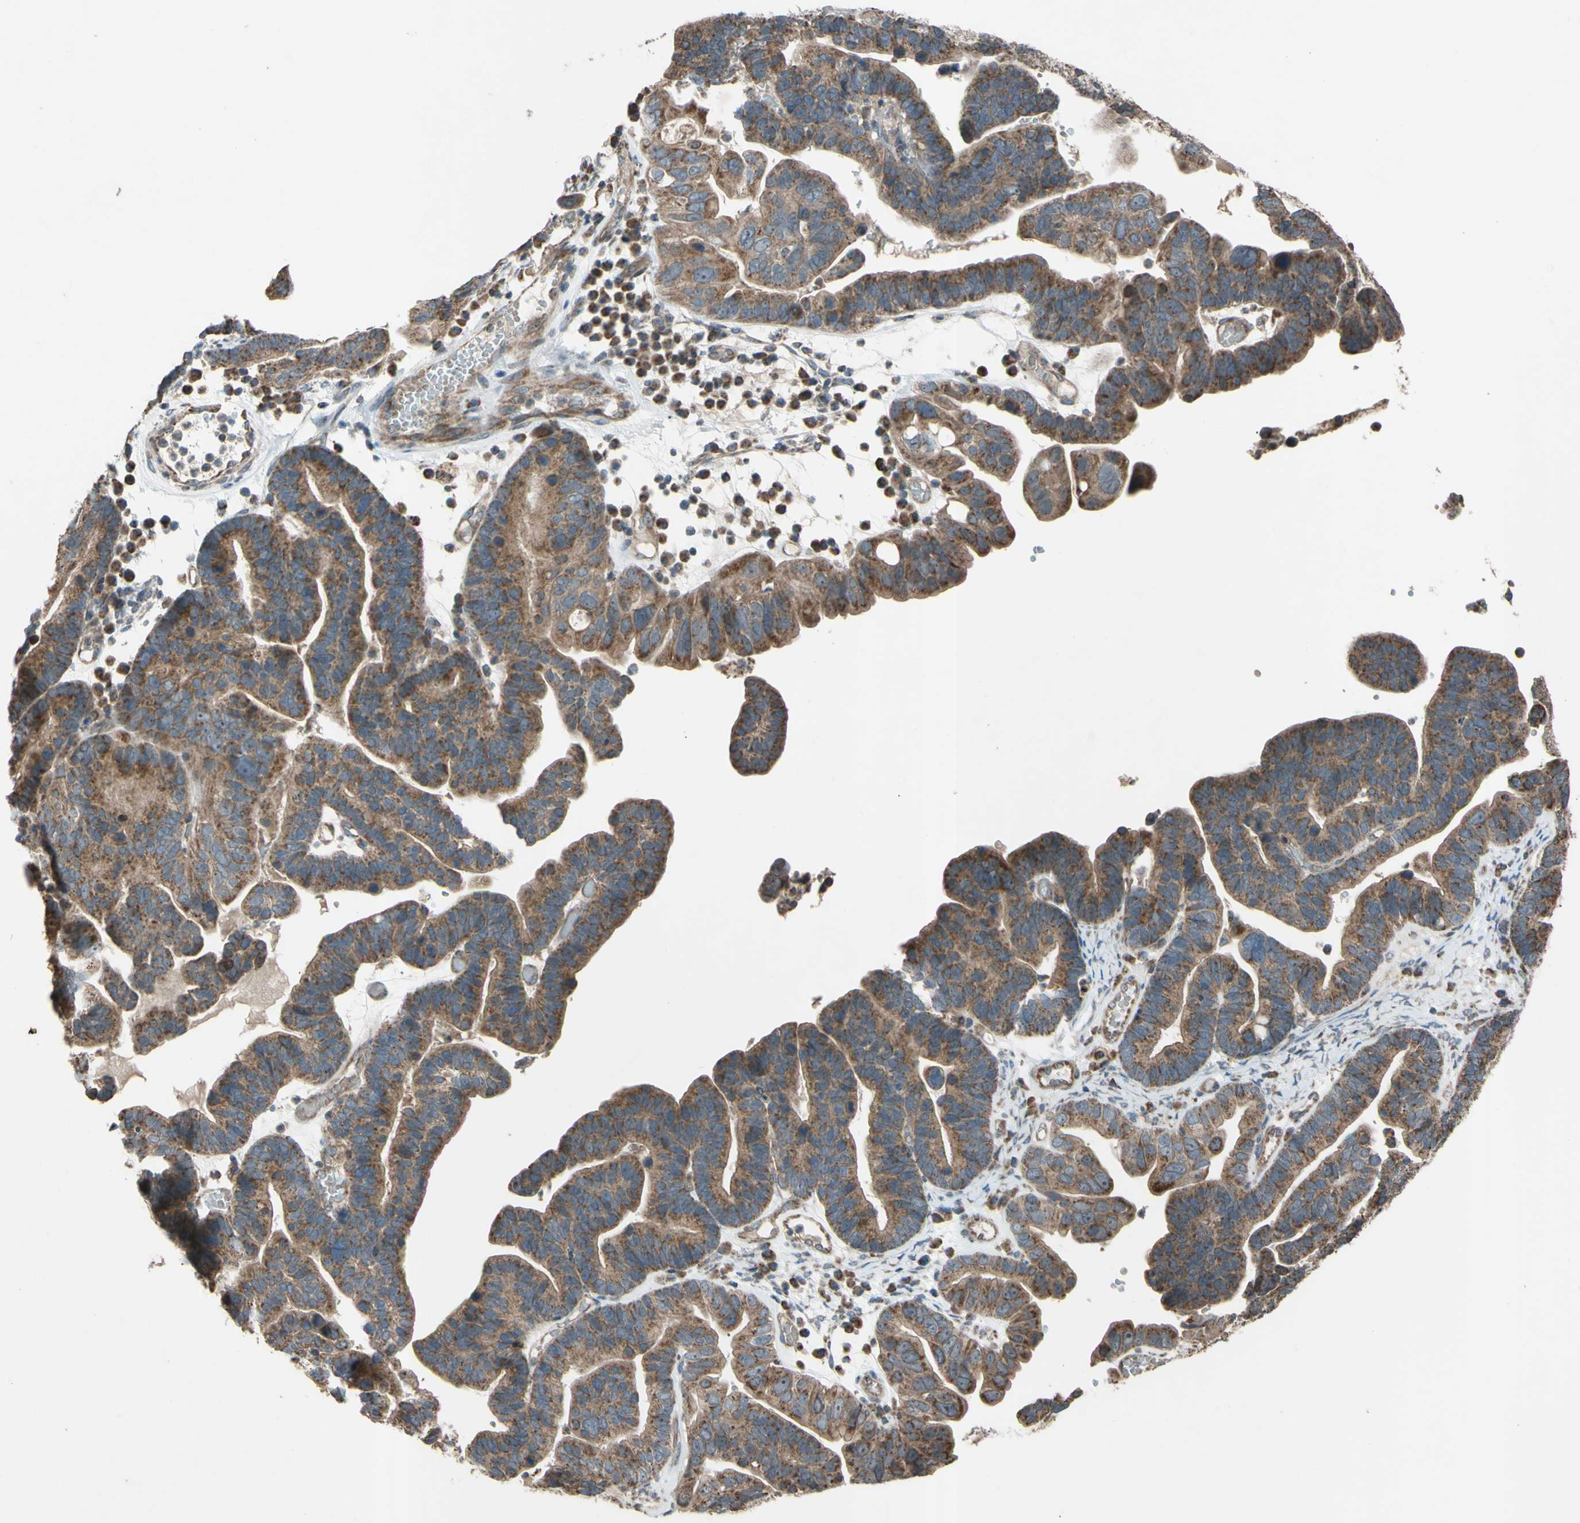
{"staining": {"intensity": "moderate", "quantity": ">75%", "location": "cytoplasmic/membranous"}, "tissue": "ovarian cancer", "cell_type": "Tumor cells", "image_type": "cancer", "snomed": [{"axis": "morphology", "description": "Cystadenocarcinoma, serous, NOS"}, {"axis": "topography", "description": "Ovary"}], "caption": "This photomicrograph displays IHC staining of ovarian serous cystadenocarcinoma, with medium moderate cytoplasmic/membranous expression in about >75% of tumor cells.", "gene": "ACOT8", "patient": {"sex": "female", "age": 56}}